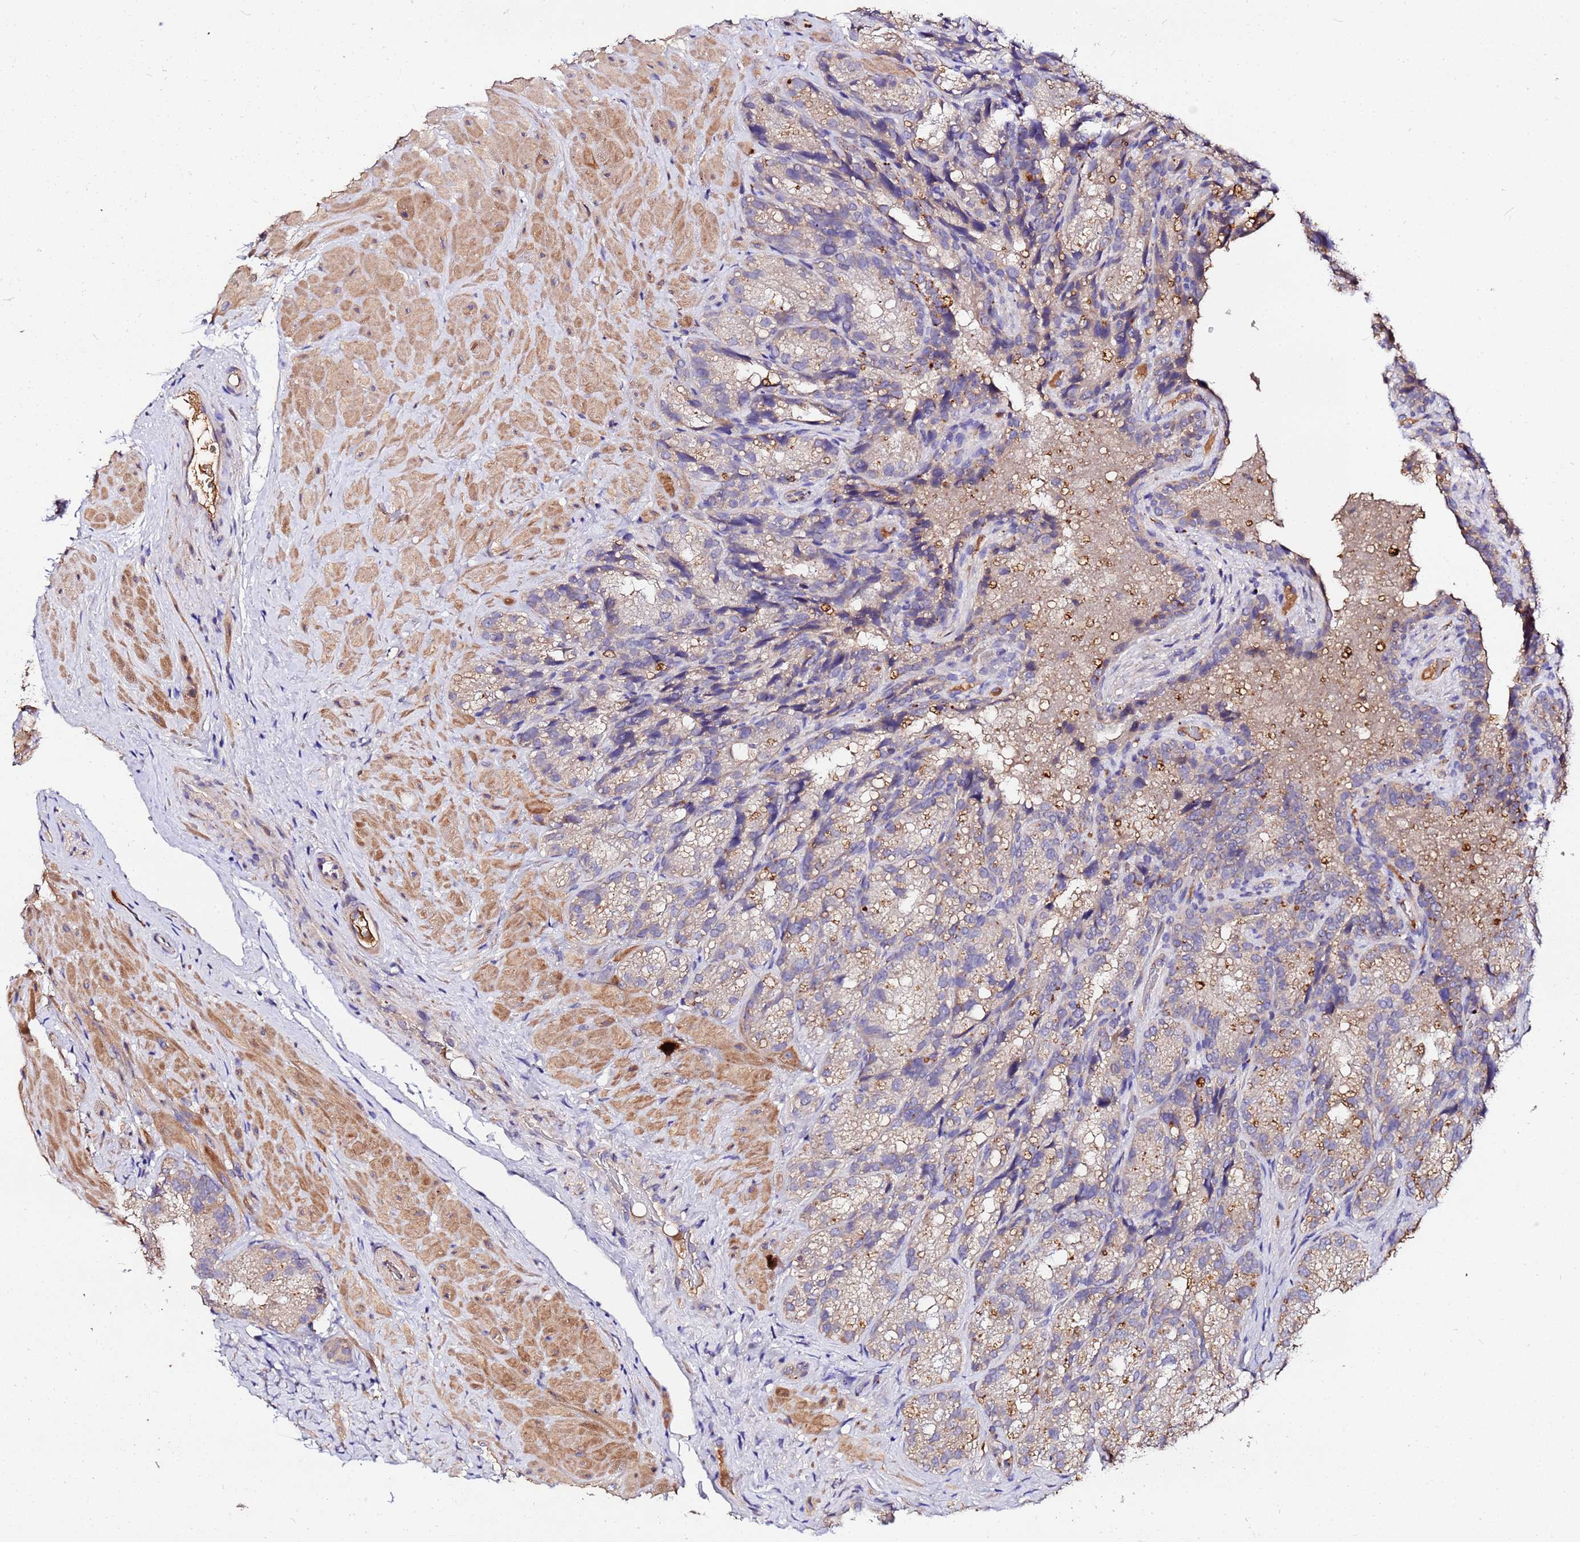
{"staining": {"intensity": "weak", "quantity": "<25%", "location": "cytoplasmic/membranous"}, "tissue": "seminal vesicle", "cell_type": "Glandular cells", "image_type": "normal", "snomed": [{"axis": "morphology", "description": "Normal tissue, NOS"}, {"axis": "topography", "description": "Seminal veicle"}], "caption": "High power microscopy histopathology image of an IHC image of unremarkable seminal vesicle, revealing no significant positivity in glandular cells.", "gene": "MTERF1", "patient": {"sex": "male", "age": 58}}